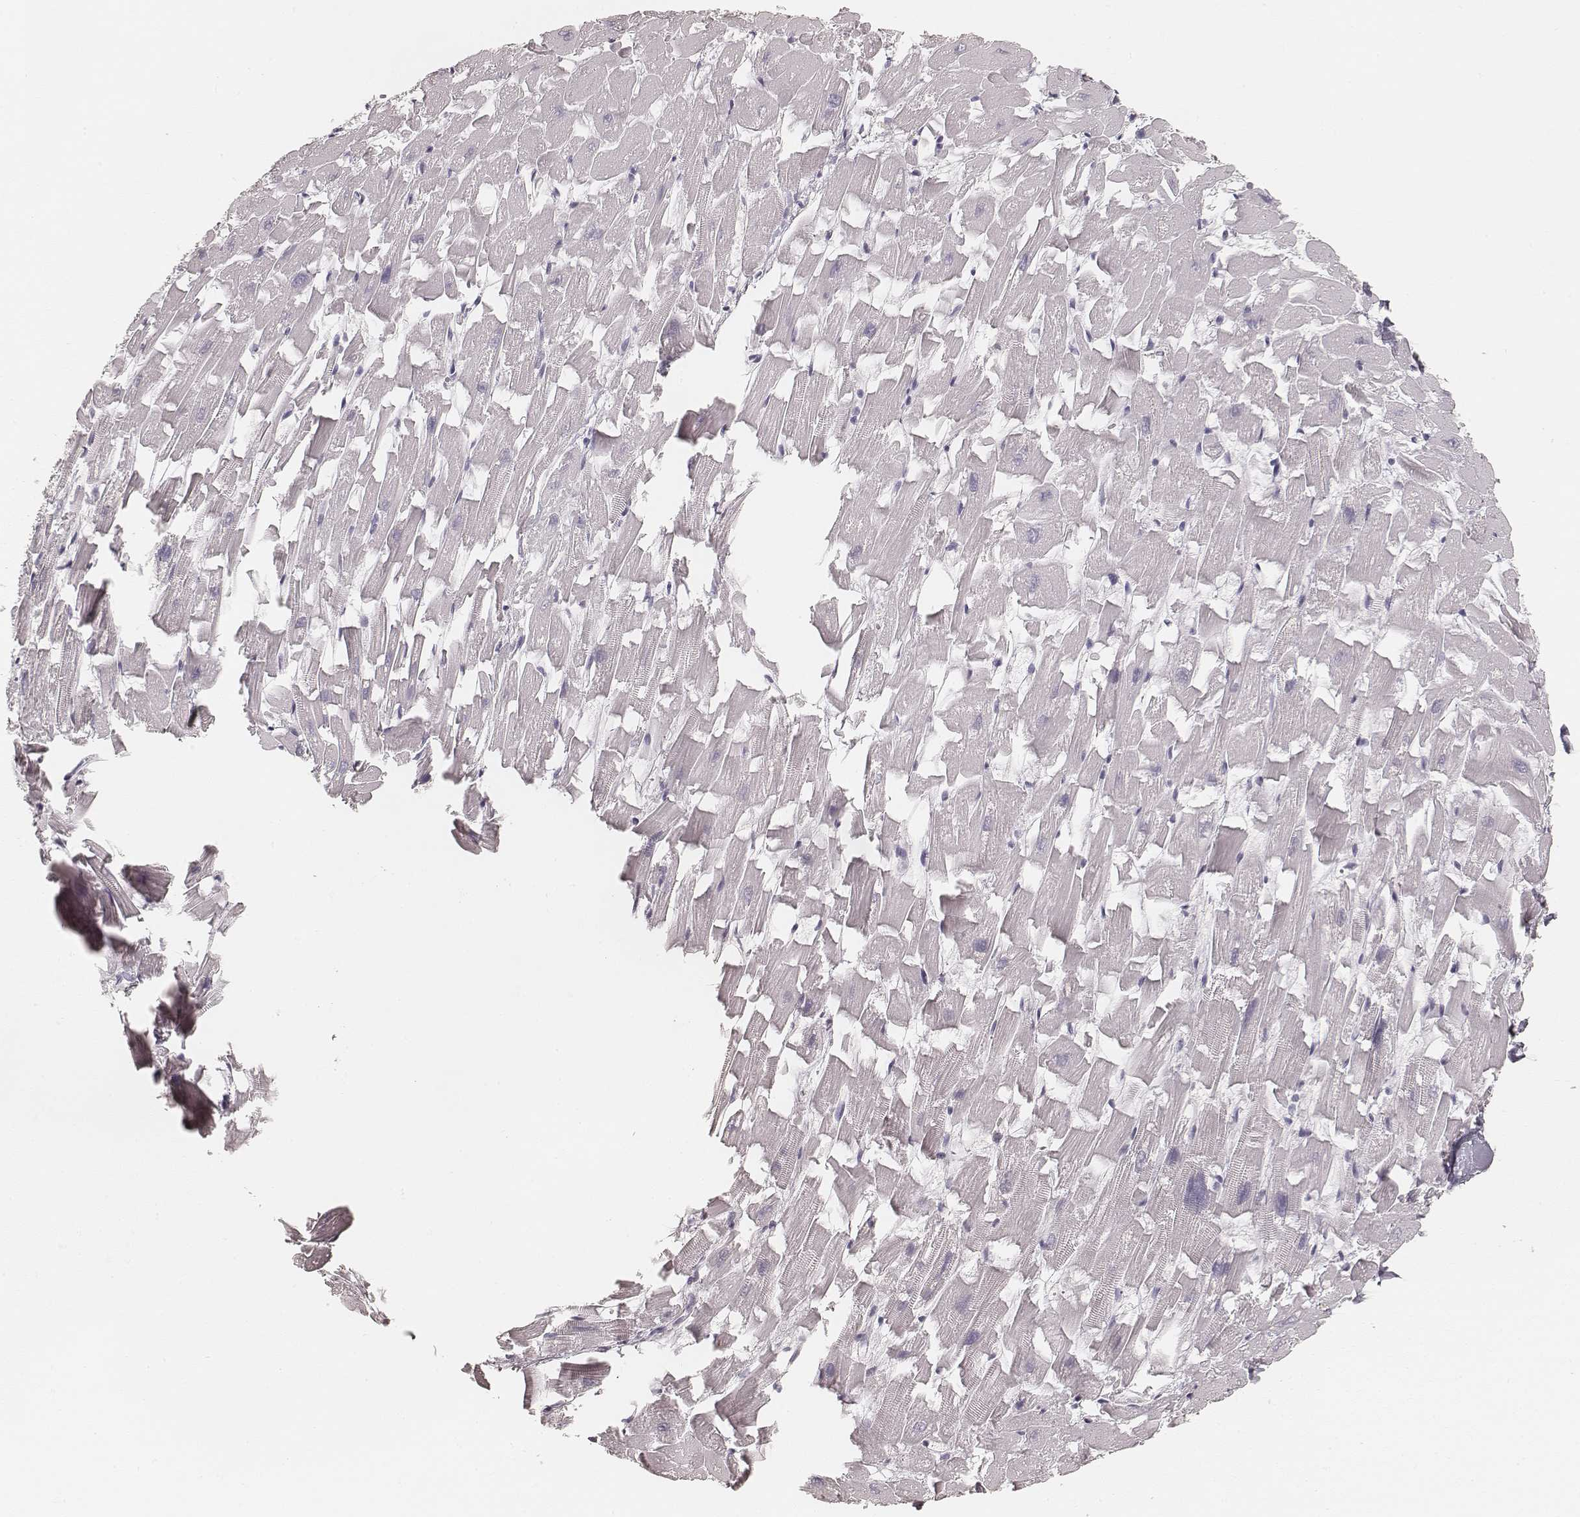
{"staining": {"intensity": "negative", "quantity": "none", "location": "none"}, "tissue": "heart muscle", "cell_type": "Cardiomyocytes", "image_type": "normal", "snomed": [{"axis": "morphology", "description": "Normal tissue, NOS"}, {"axis": "topography", "description": "Heart"}], "caption": "Heart muscle stained for a protein using immunohistochemistry shows no expression cardiomyocytes.", "gene": "HNF4G", "patient": {"sex": "female", "age": 64}}